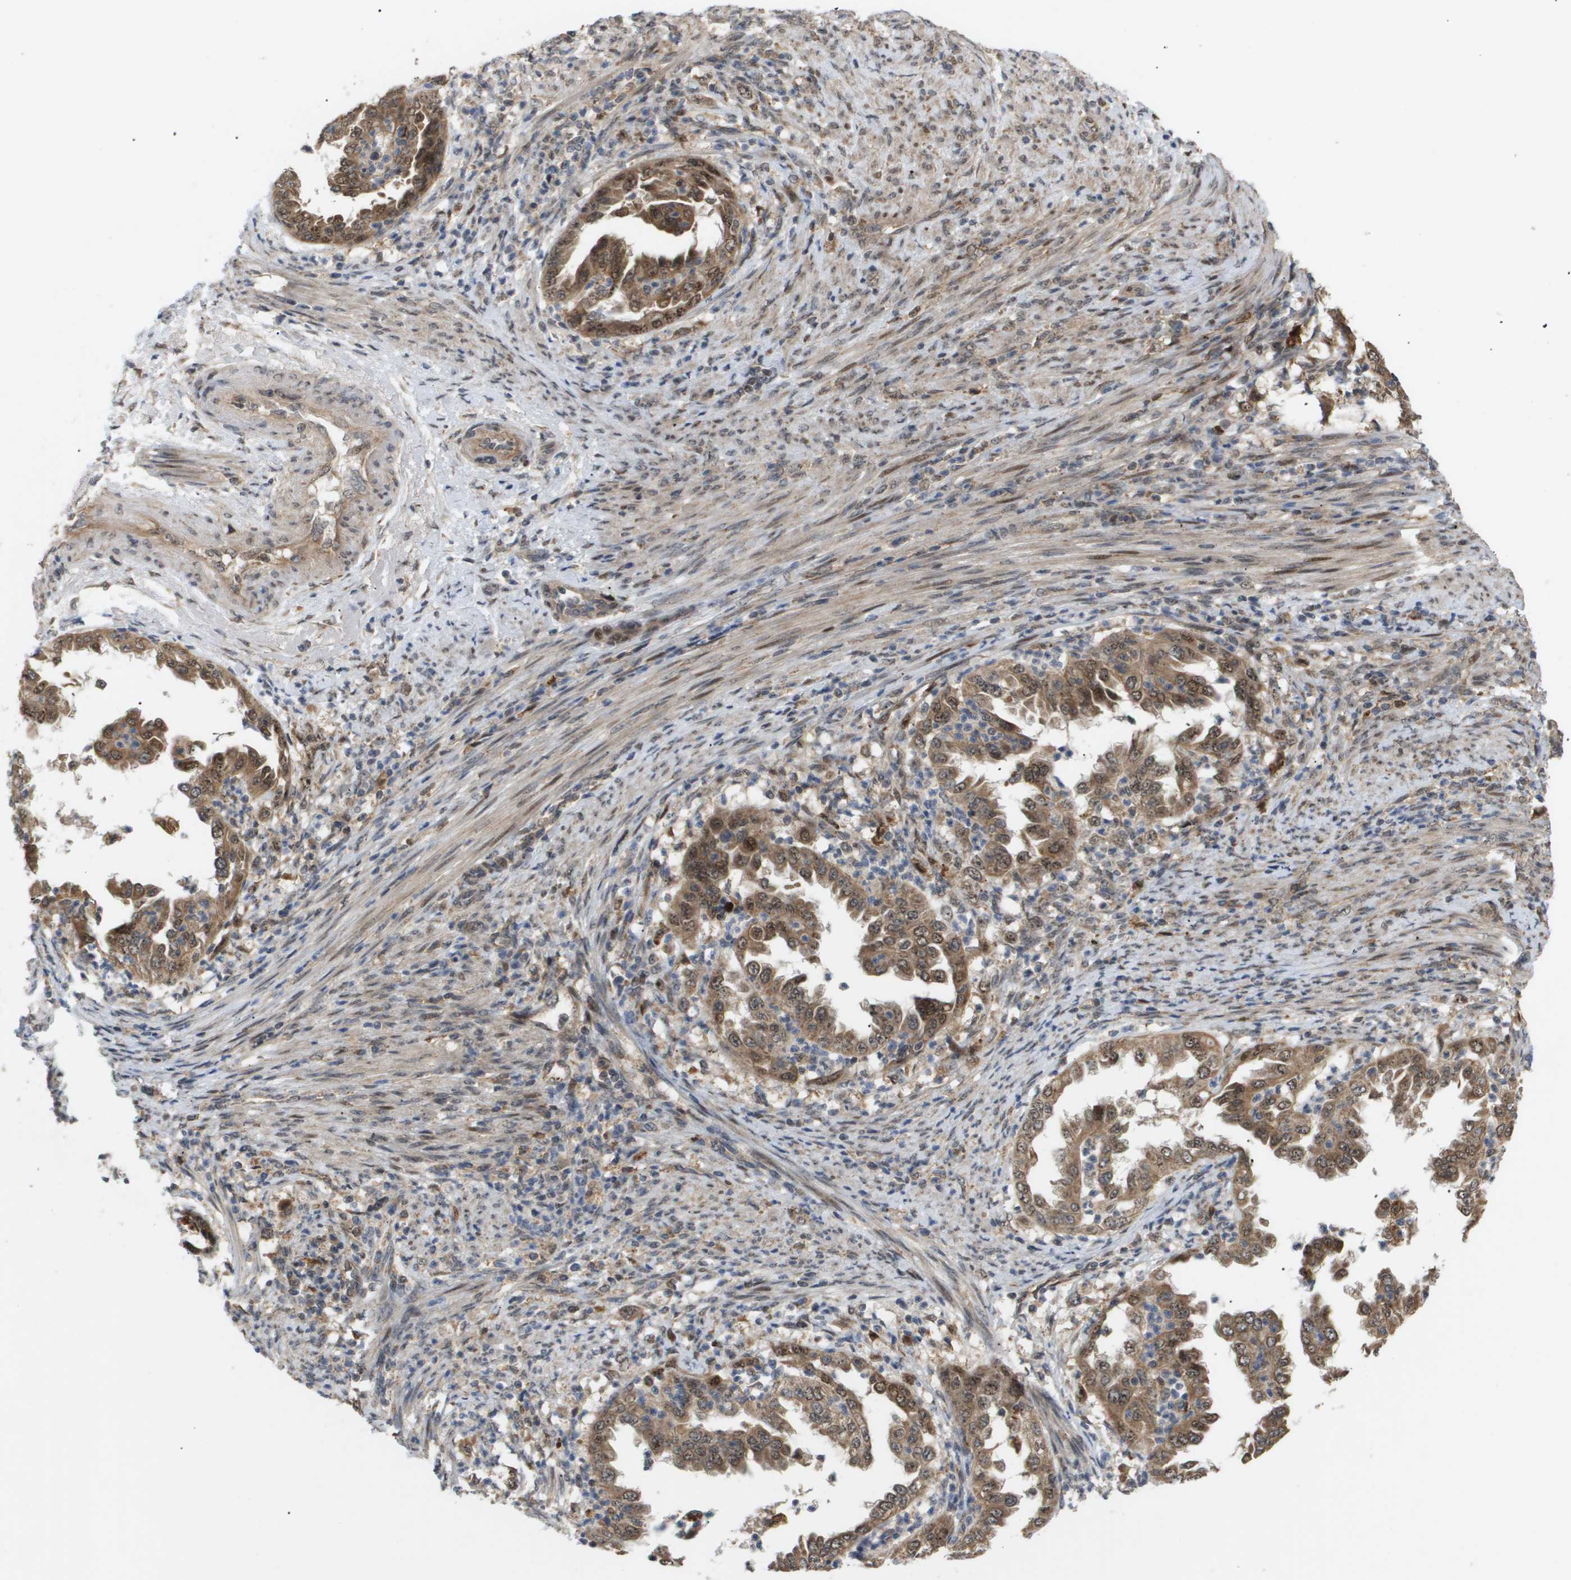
{"staining": {"intensity": "moderate", "quantity": ">75%", "location": "cytoplasmic/membranous,nuclear"}, "tissue": "endometrial cancer", "cell_type": "Tumor cells", "image_type": "cancer", "snomed": [{"axis": "morphology", "description": "Adenocarcinoma, NOS"}, {"axis": "topography", "description": "Endometrium"}], "caption": "A brown stain highlights moderate cytoplasmic/membranous and nuclear expression of a protein in adenocarcinoma (endometrial) tumor cells.", "gene": "PDGFB", "patient": {"sex": "female", "age": 85}}